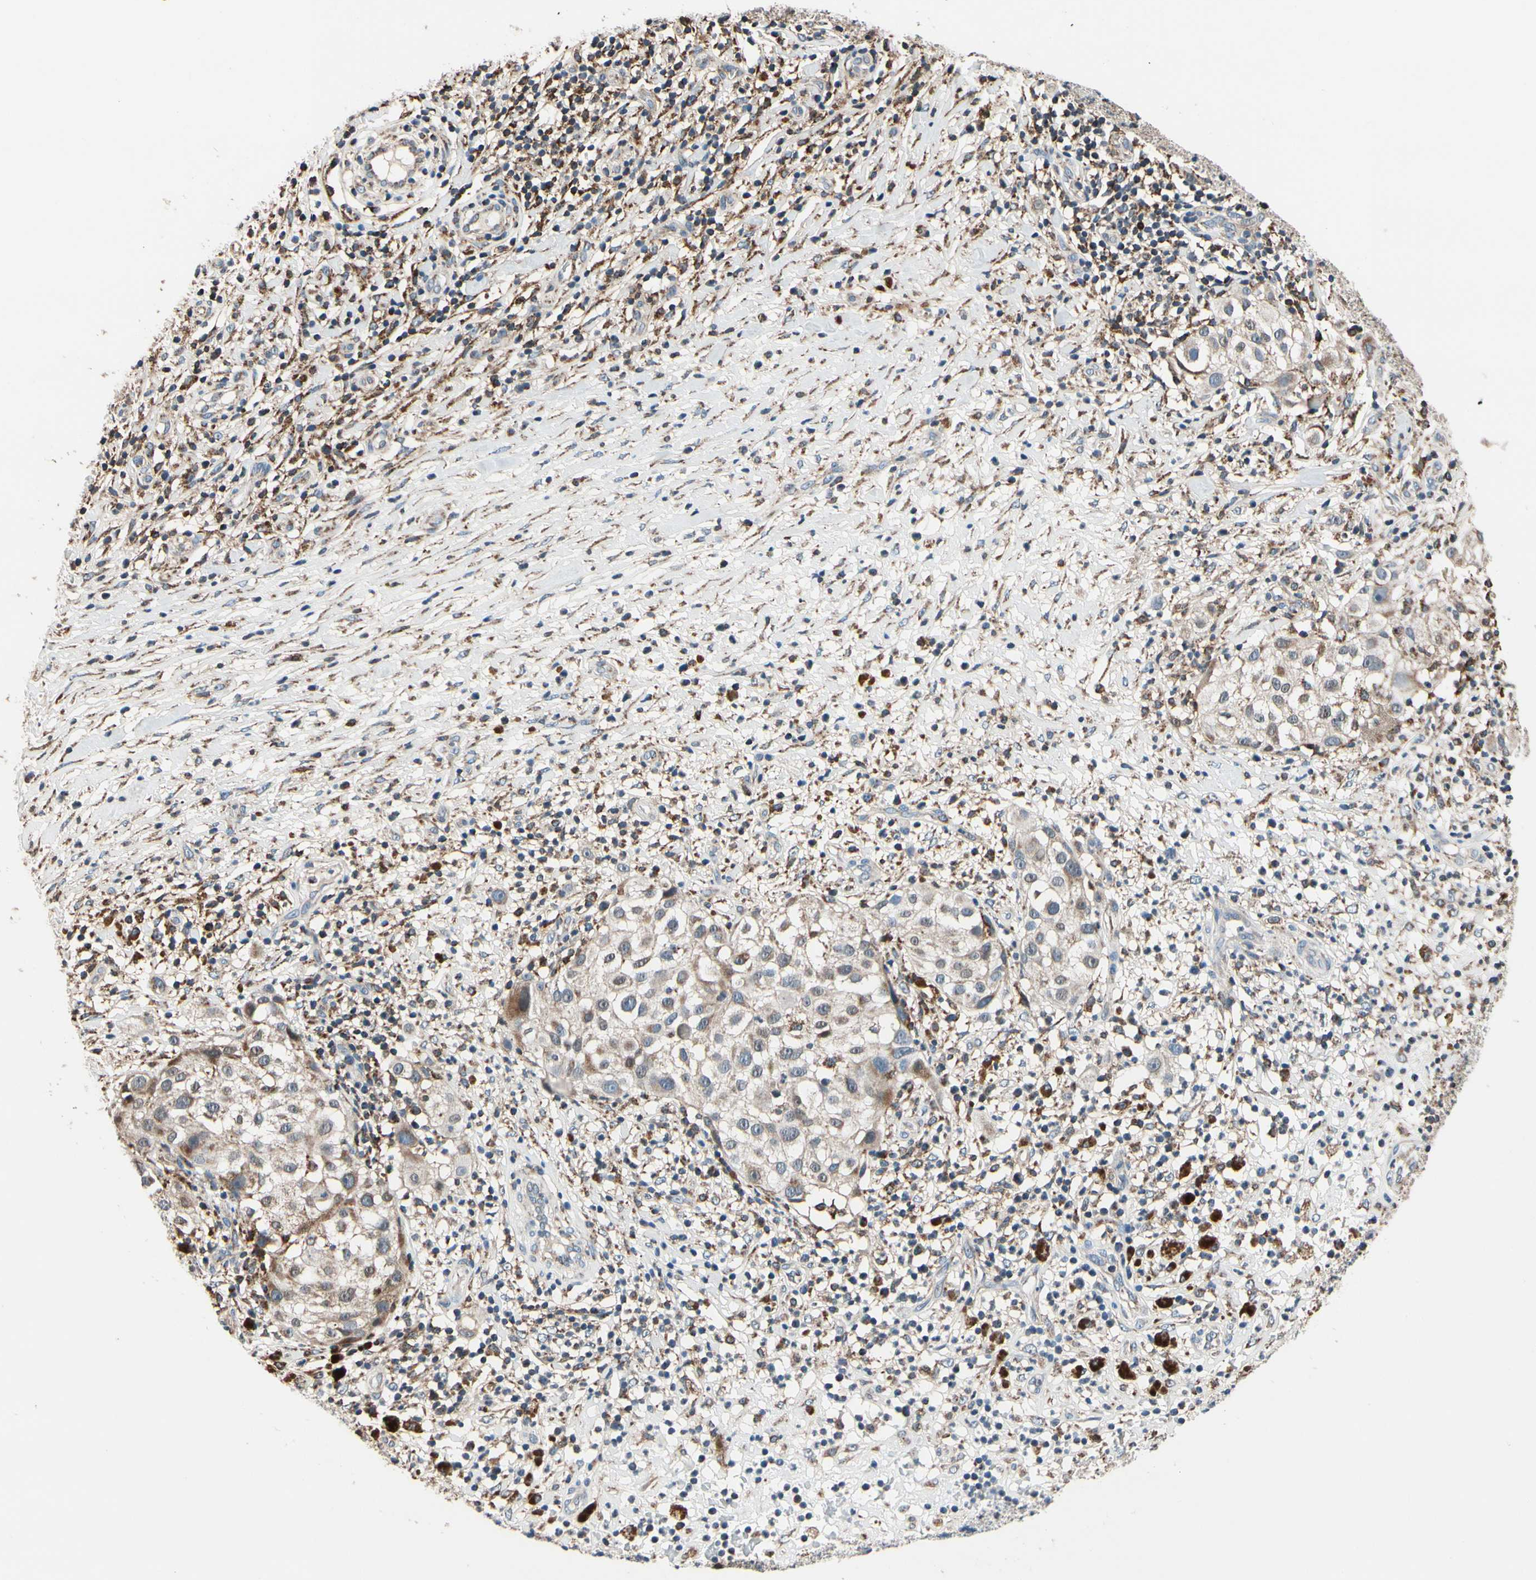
{"staining": {"intensity": "moderate", "quantity": "25%-75%", "location": "cytoplasmic/membranous"}, "tissue": "melanoma", "cell_type": "Tumor cells", "image_type": "cancer", "snomed": [{"axis": "morphology", "description": "Necrosis, NOS"}, {"axis": "morphology", "description": "Malignant melanoma, NOS"}, {"axis": "topography", "description": "Skin"}], "caption": "The photomicrograph reveals staining of malignant melanoma, revealing moderate cytoplasmic/membranous protein expression (brown color) within tumor cells.", "gene": "TMEM176A", "patient": {"sex": "female", "age": 87}}